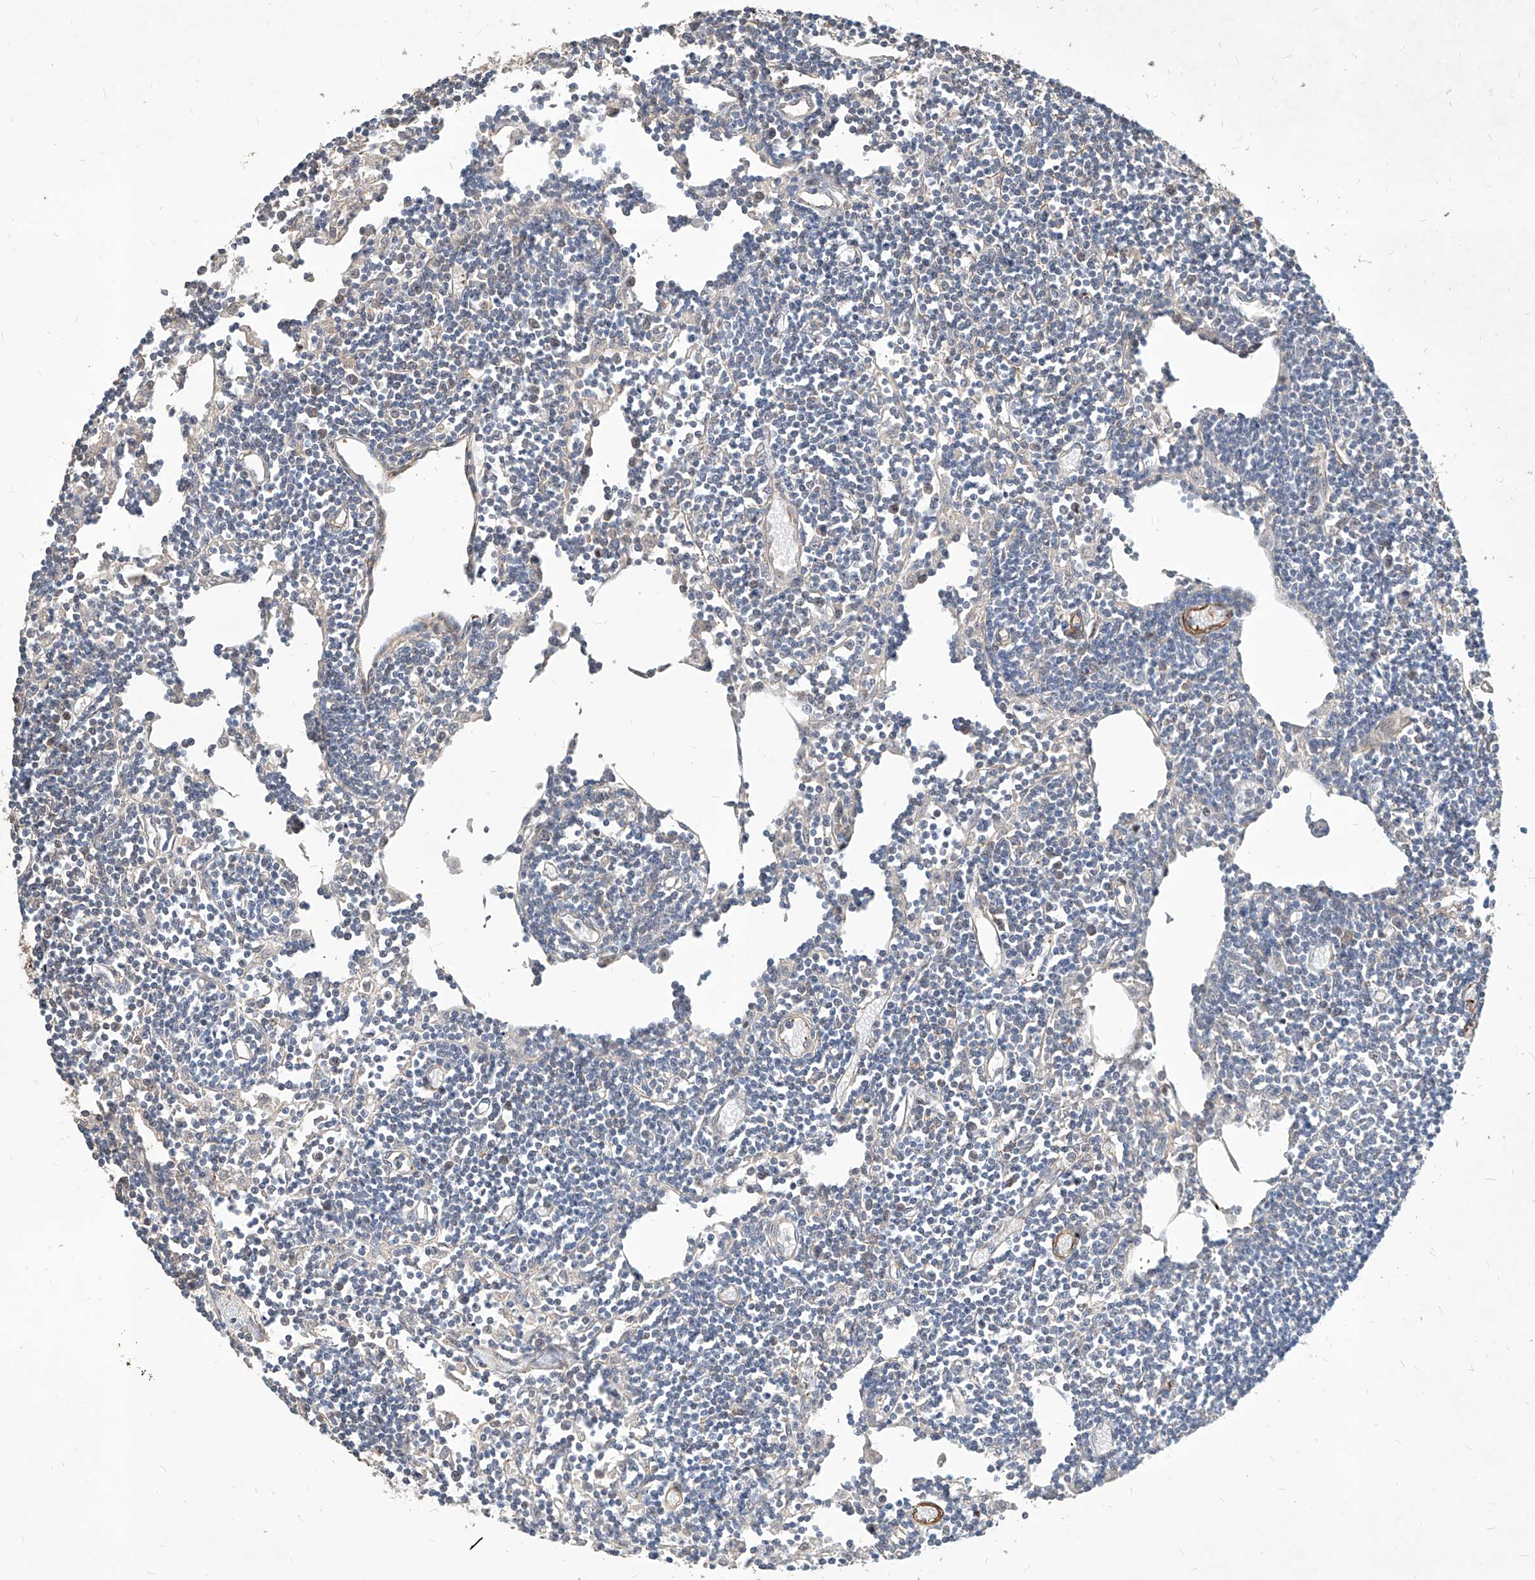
{"staining": {"intensity": "negative", "quantity": "none", "location": "none"}, "tissue": "lymph node", "cell_type": "Germinal center cells", "image_type": "normal", "snomed": [{"axis": "morphology", "description": "Normal tissue, NOS"}, {"axis": "topography", "description": "Lymph node"}], "caption": "A high-resolution micrograph shows IHC staining of unremarkable lymph node, which reveals no significant positivity in germinal center cells.", "gene": "FAM83B", "patient": {"sex": "female", "age": 11}}